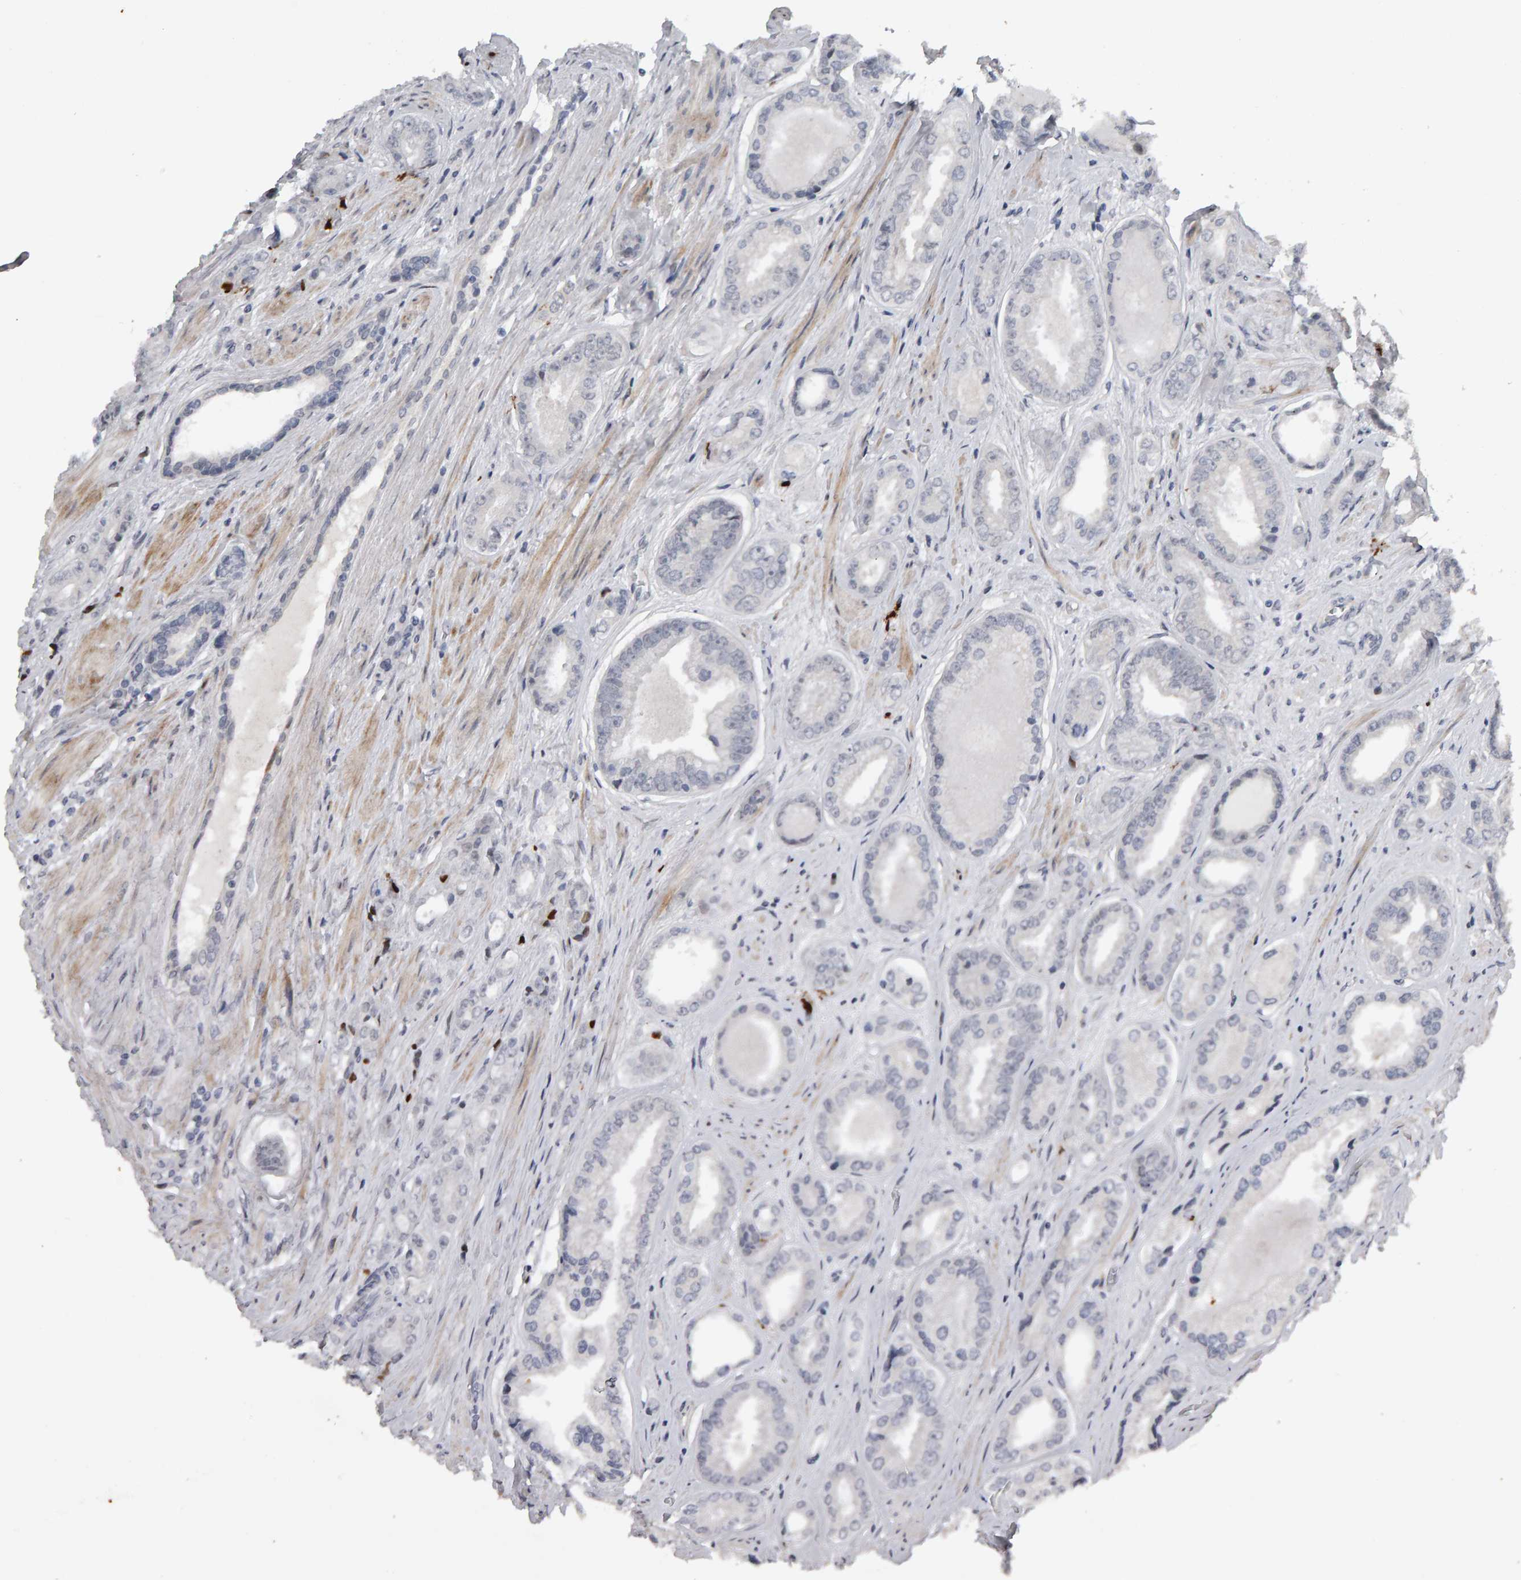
{"staining": {"intensity": "negative", "quantity": "none", "location": "none"}, "tissue": "prostate cancer", "cell_type": "Tumor cells", "image_type": "cancer", "snomed": [{"axis": "morphology", "description": "Adenocarcinoma, High grade"}, {"axis": "topography", "description": "Prostate"}], "caption": "The IHC micrograph has no significant positivity in tumor cells of prostate cancer tissue. Brightfield microscopy of IHC stained with DAB (brown) and hematoxylin (blue), captured at high magnification.", "gene": "IPO8", "patient": {"sex": "male", "age": 61}}